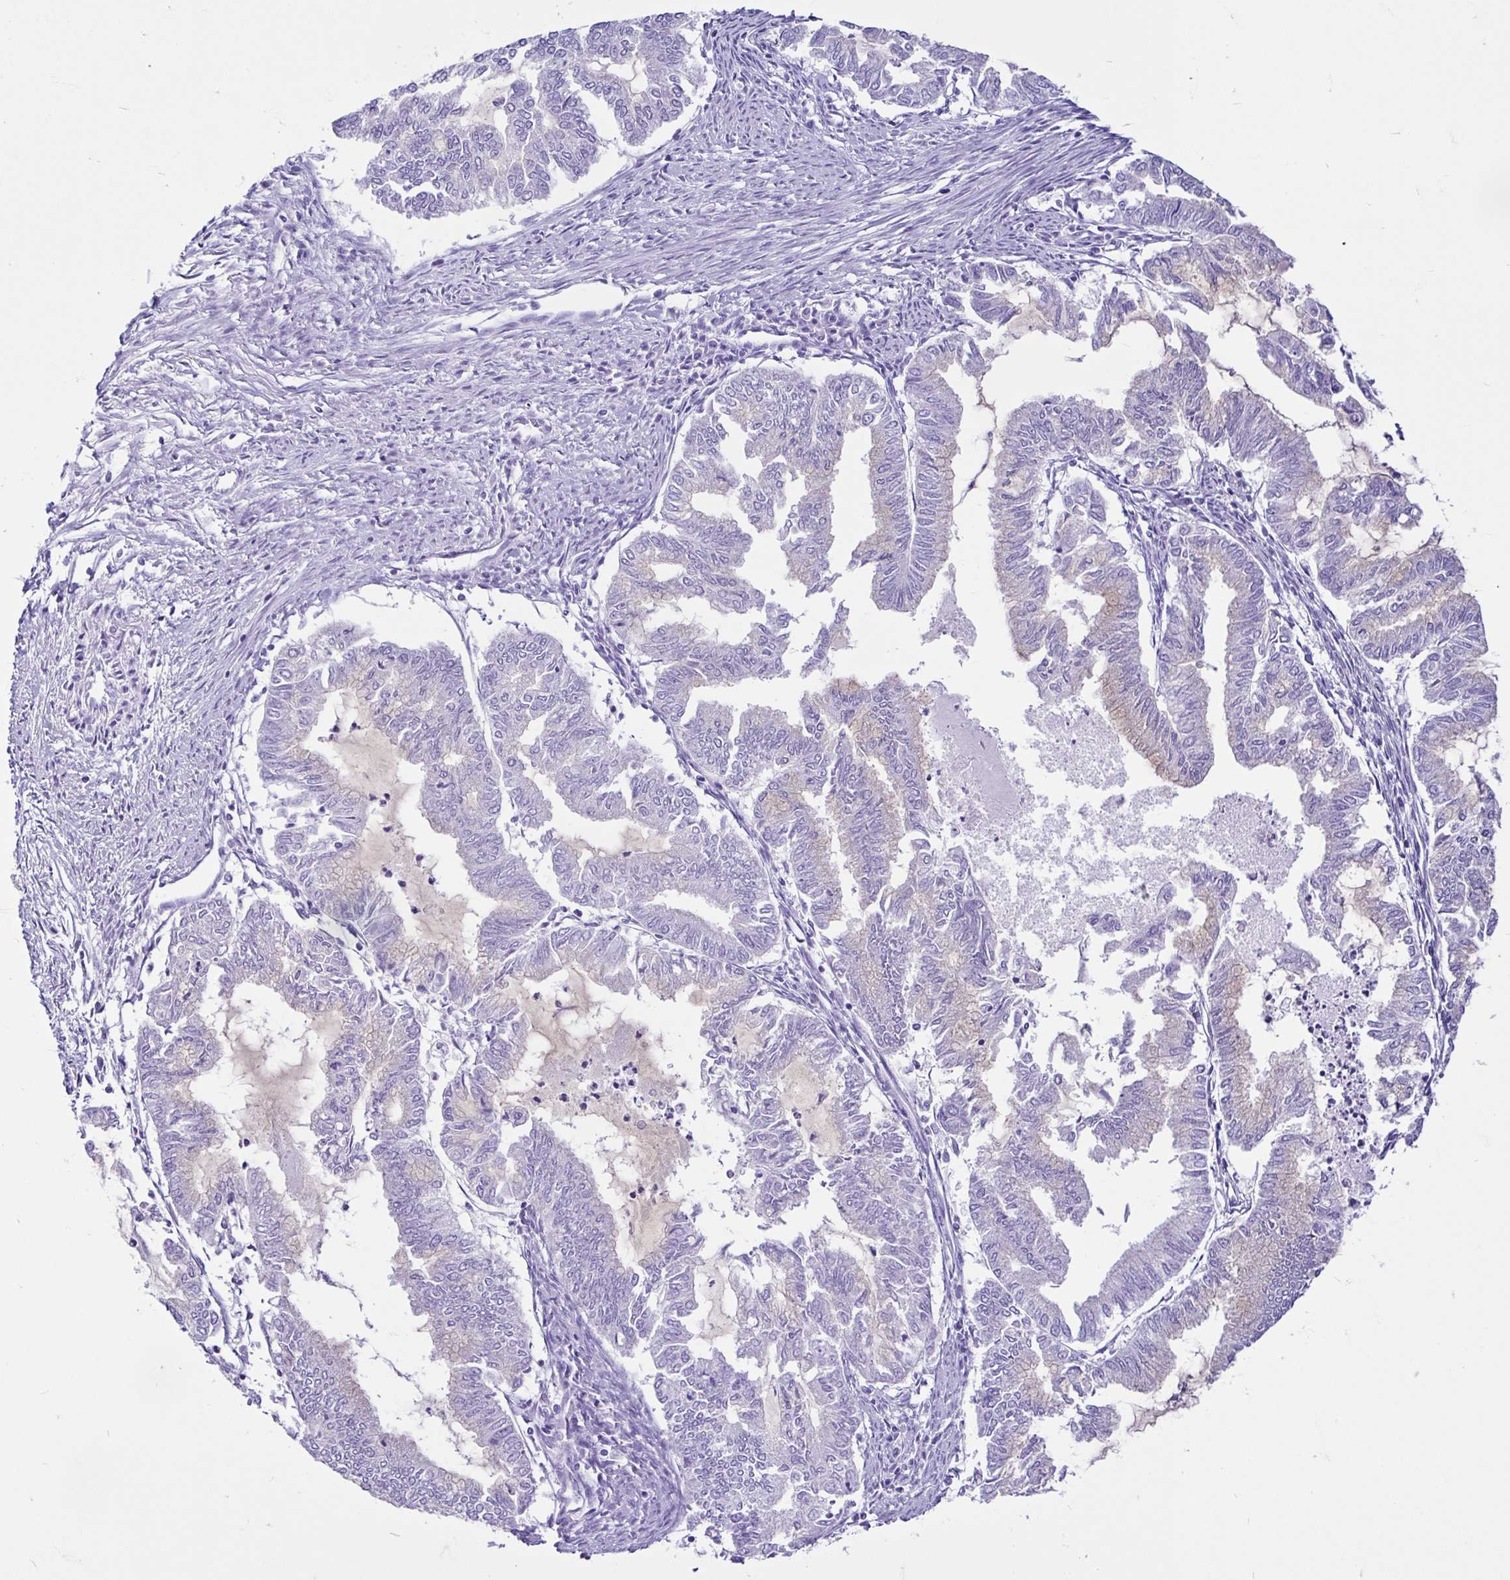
{"staining": {"intensity": "negative", "quantity": "none", "location": "none"}, "tissue": "endometrial cancer", "cell_type": "Tumor cells", "image_type": "cancer", "snomed": [{"axis": "morphology", "description": "Adenocarcinoma, NOS"}, {"axis": "topography", "description": "Endometrium"}], "caption": "Endometrial cancer was stained to show a protein in brown. There is no significant staining in tumor cells. Nuclei are stained in blue.", "gene": "CYP19A1", "patient": {"sex": "female", "age": 79}}